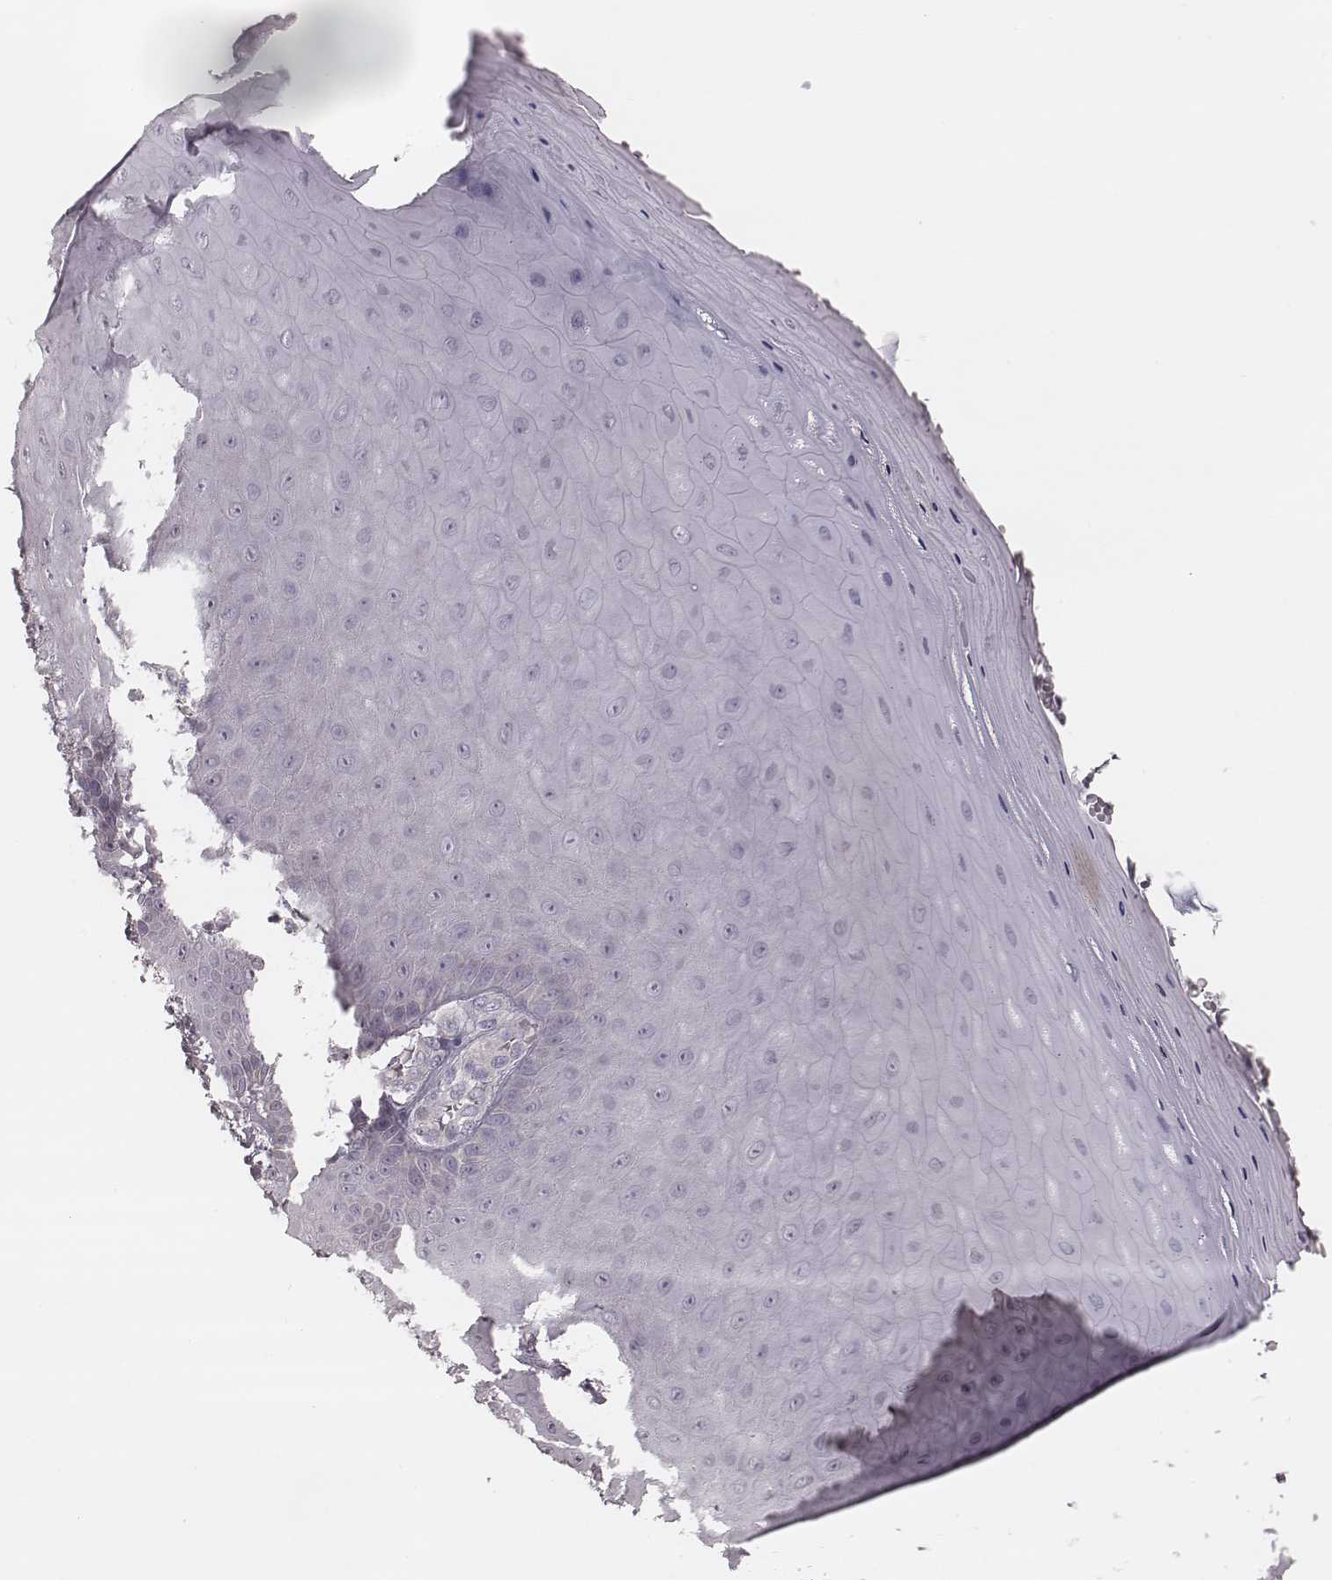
{"staining": {"intensity": "negative", "quantity": "none", "location": "none"}, "tissue": "vagina", "cell_type": "Squamous epithelial cells", "image_type": "normal", "snomed": [{"axis": "morphology", "description": "Normal tissue, NOS"}, {"axis": "topography", "description": "Vagina"}], "caption": "DAB (3,3'-diaminobenzidine) immunohistochemical staining of normal human vagina shows no significant expression in squamous epithelial cells.", "gene": "TDRD5", "patient": {"sex": "female", "age": 83}}